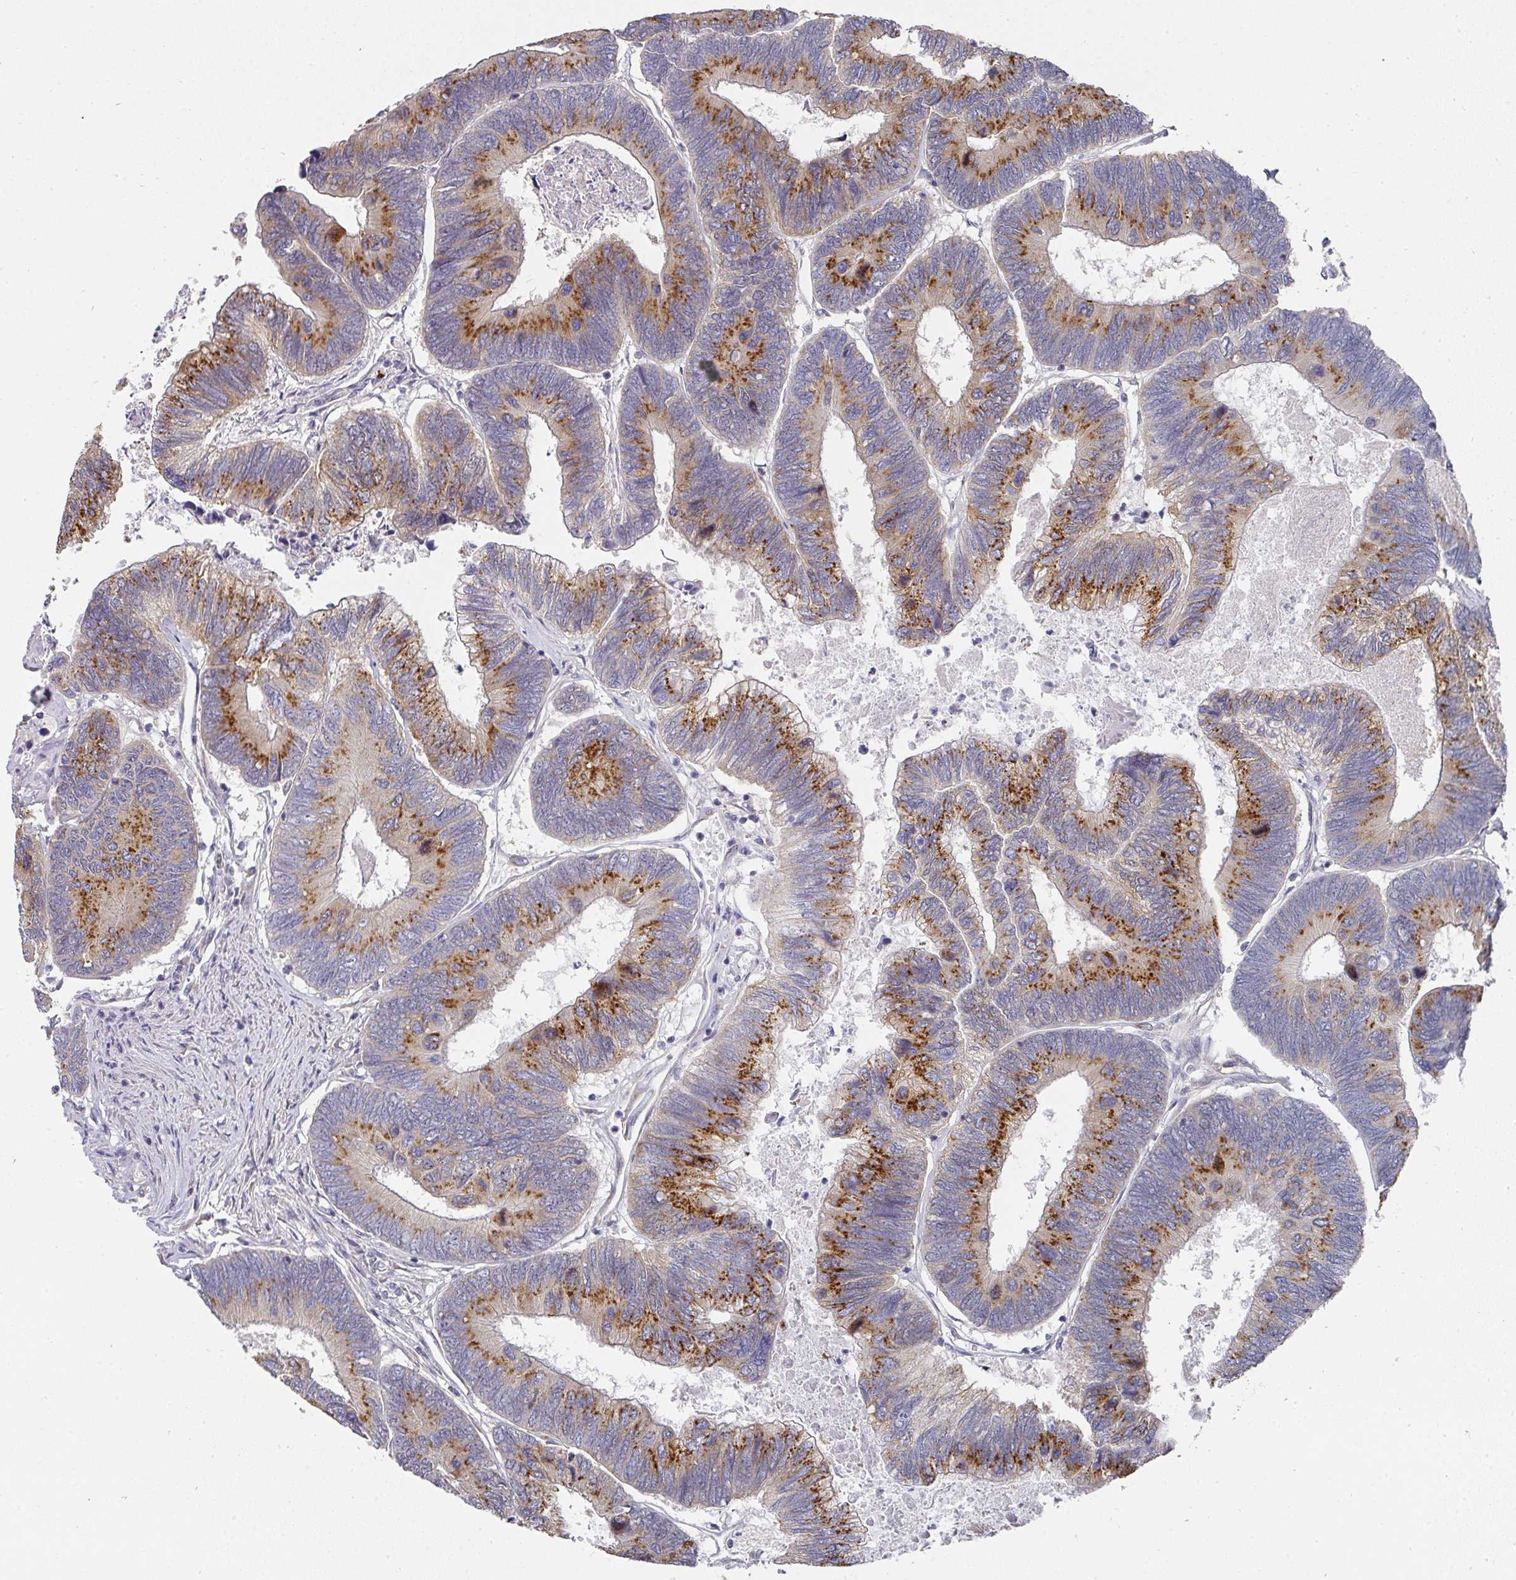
{"staining": {"intensity": "moderate", "quantity": ">75%", "location": "cytoplasmic/membranous"}, "tissue": "colorectal cancer", "cell_type": "Tumor cells", "image_type": "cancer", "snomed": [{"axis": "morphology", "description": "Adenocarcinoma, NOS"}, {"axis": "topography", "description": "Colon"}], "caption": "IHC photomicrograph of neoplastic tissue: human colorectal adenocarcinoma stained using IHC reveals medium levels of moderate protein expression localized specifically in the cytoplasmic/membranous of tumor cells, appearing as a cytoplasmic/membranous brown color.", "gene": "C18orf25", "patient": {"sex": "female", "age": 67}}